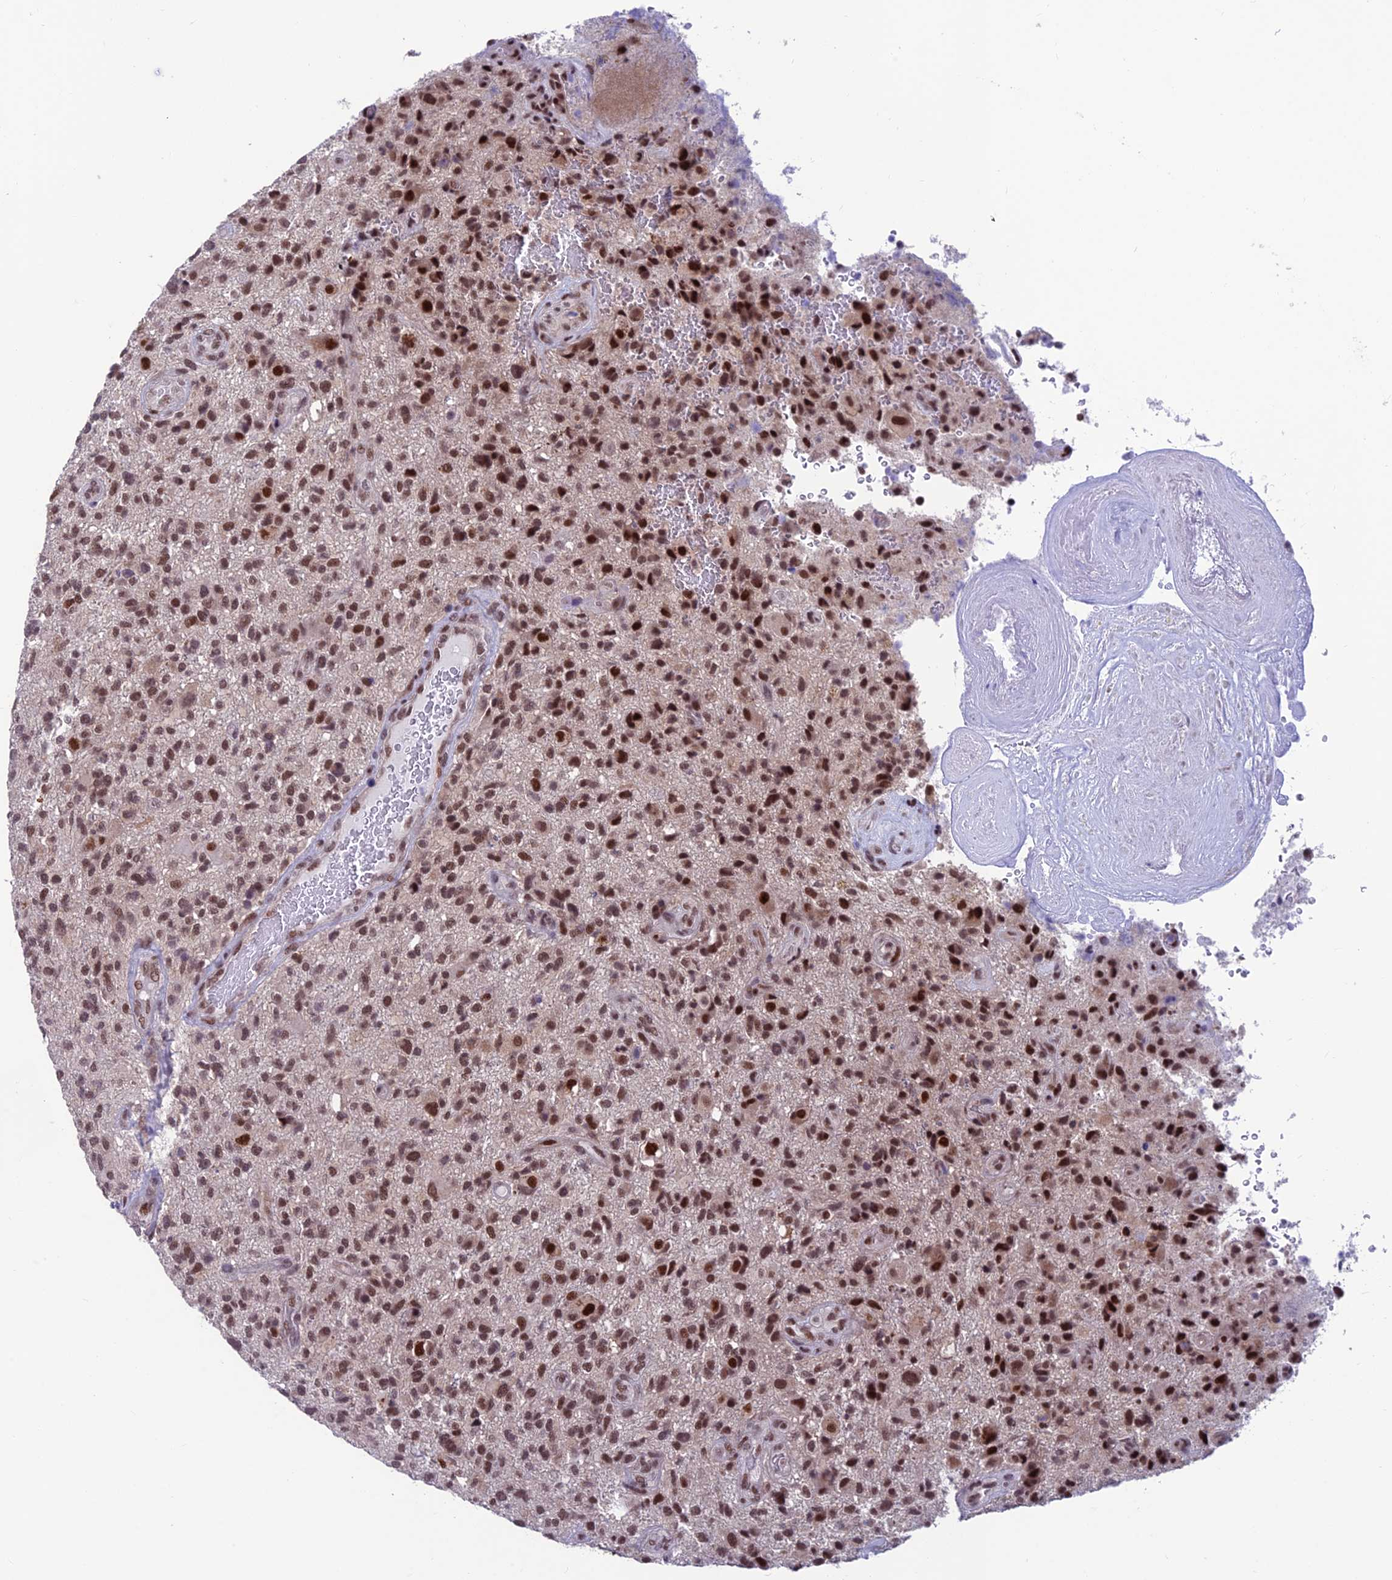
{"staining": {"intensity": "strong", "quantity": "25%-75%", "location": "nuclear"}, "tissue": "glioma", "cell_type": "Tumor cells", "image_type": "cancer", "snomed": [{"axis": "morphology", "description": "Glioma, malignant, High grade"}, {"axis": "topography", "description": "Brain"}], "caption": "Tumor cells demonstrate strong nuclear expression in approximately 25%-75% of cells in glioma. (DAB = brown stain, brightfield microscopy at high magnification).", "gene": "KIAA1191", "patient": {"sex": "male", "age": 47}}